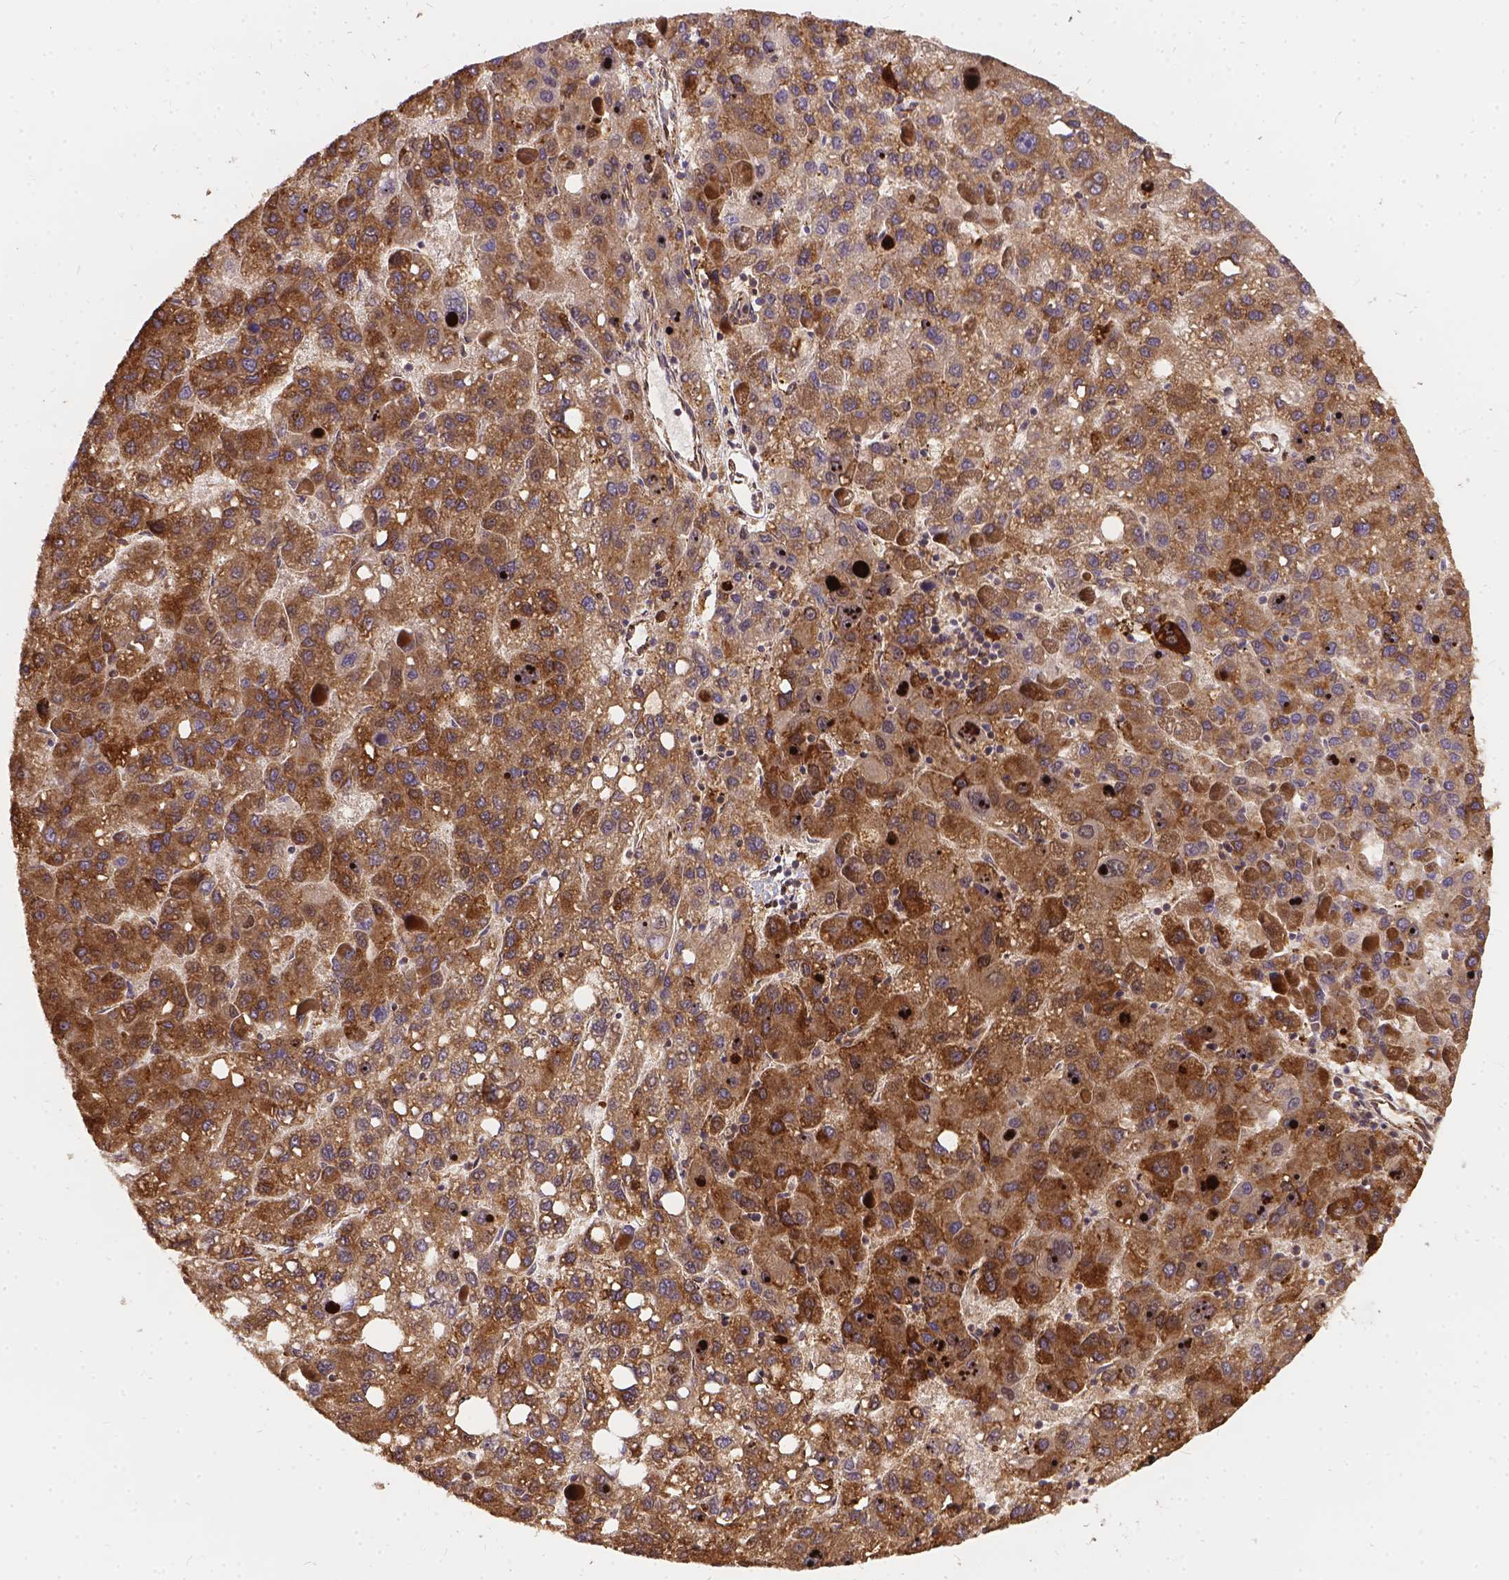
{"staining": {"intensity": "moderate", "quantity": ">75%", "location": "cytoplasmic/membranous"}, "tissue": "liver cancer", "cell_type": "Tumor cells", "image_type": "cancer", "snomed": [{"axis": "morphology", "description": "Carcinoma, Hepatocellular, NOS"}, {"axis": "topography", "description": "Liver"}], "caption": "Immunohistochemical staining of liver cancer (hepatocellular carcinoma) reveals medium levels of moderate cytoplasmic/membranous staining in about >75% of tumor cells.", "gene": "DENND6A", "patient": {"sex": "female", "age": 82}}